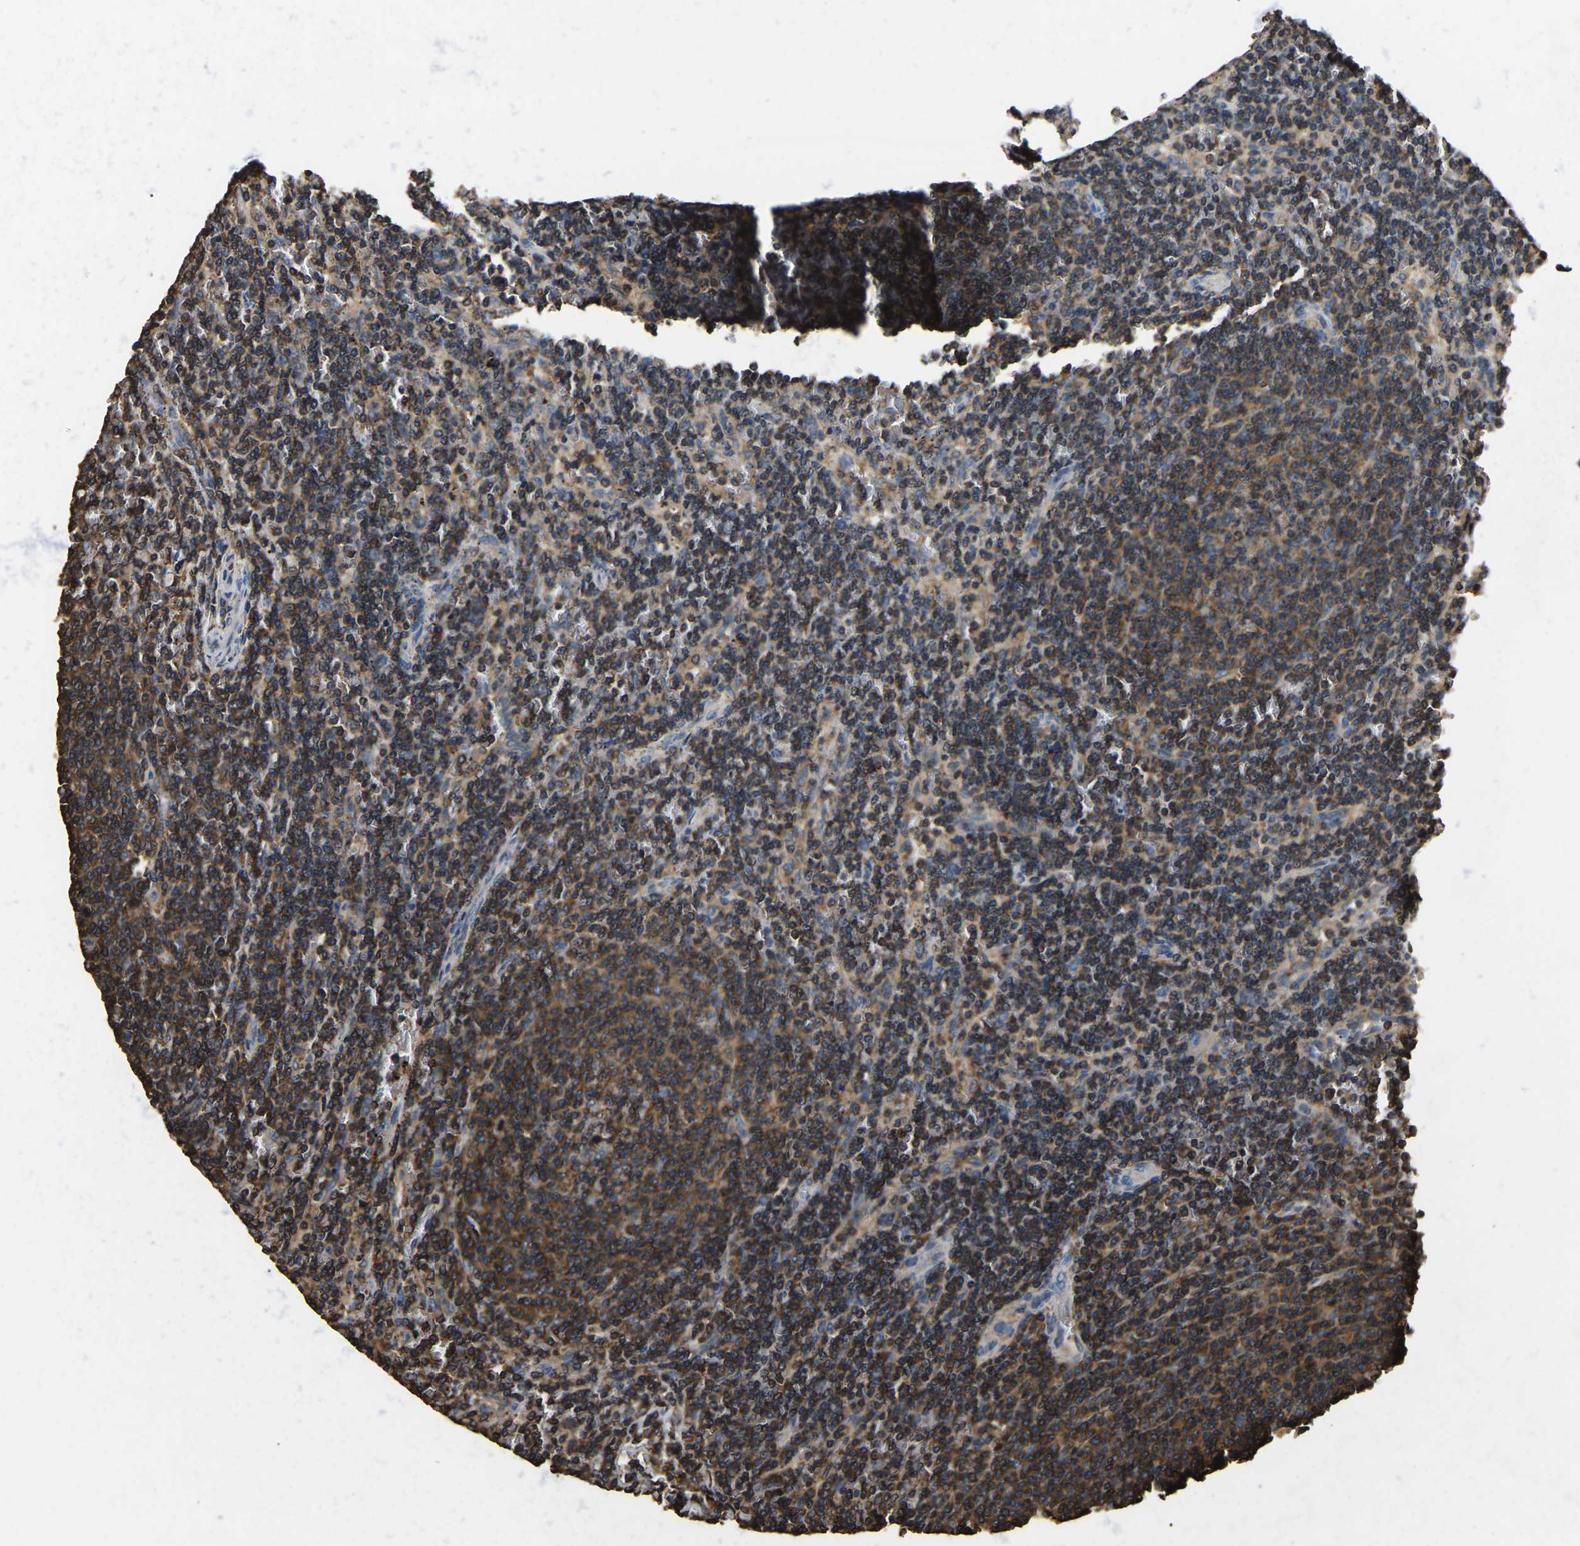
{"staining": {"intensity": "moderate", "quantity": ">75%", "location": "cytoplasmic/membranous"}, "tissue": "lymphoma", "cell_type": "Tumor cells", "image_type": "cancer", "snomed": [{"axis": "morphology", "description": "Malignant lymphoma, non-Hodgkin's type, Low grade"}, {"axis": "topography", "description": "Spleen"}], "caption": "This is an image of immunohistochemistry (IHC) staining of lymphoma, which shows moderate expression in the cytoplasmic/membranous of tumor cells.", "gene": "SMPD2", "patient": {"sex": "female", "age": 50}}